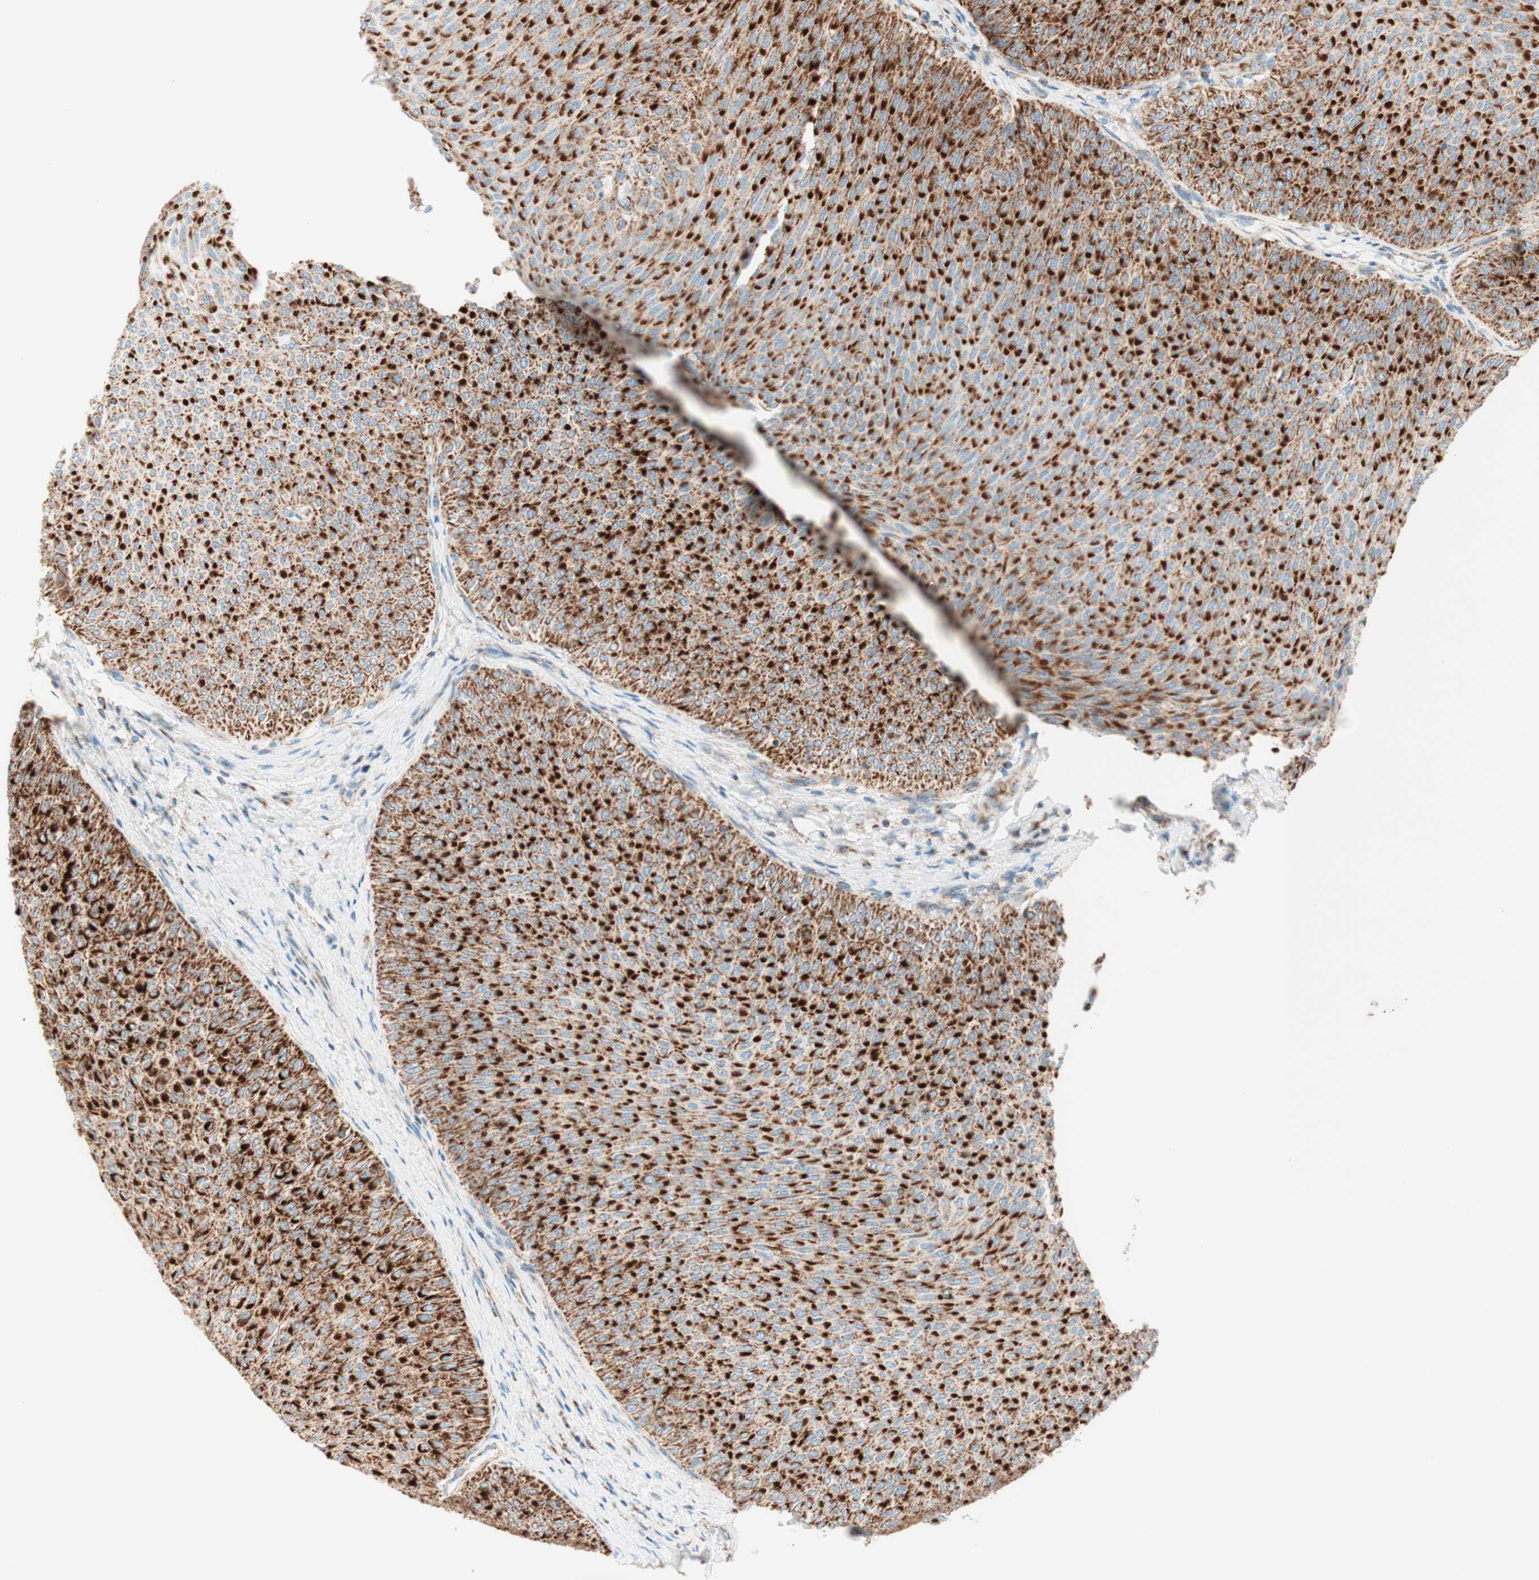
{"staining": {"intensity": "strong", "quantity": ">75%", "location": "cytoplasmic/membranous"}, "tissue": "urothelial cancer", "cell_type": "Tumor cells", "image_type": "cancer", "snomed": [{"axis": "morphology", "description": "Urothelial carcinoma, Low grade"}, {"axis": "topography", "description": "Urinary bladder"}], "caption": "Brown immunohistochemical staining in urothelial cancer demonstrates strong cytoplasmic/membranous expression in approximately >75% of tumor cells.", "gene": "TOMM20", "patient": {"sex": "male", "age": 78}}